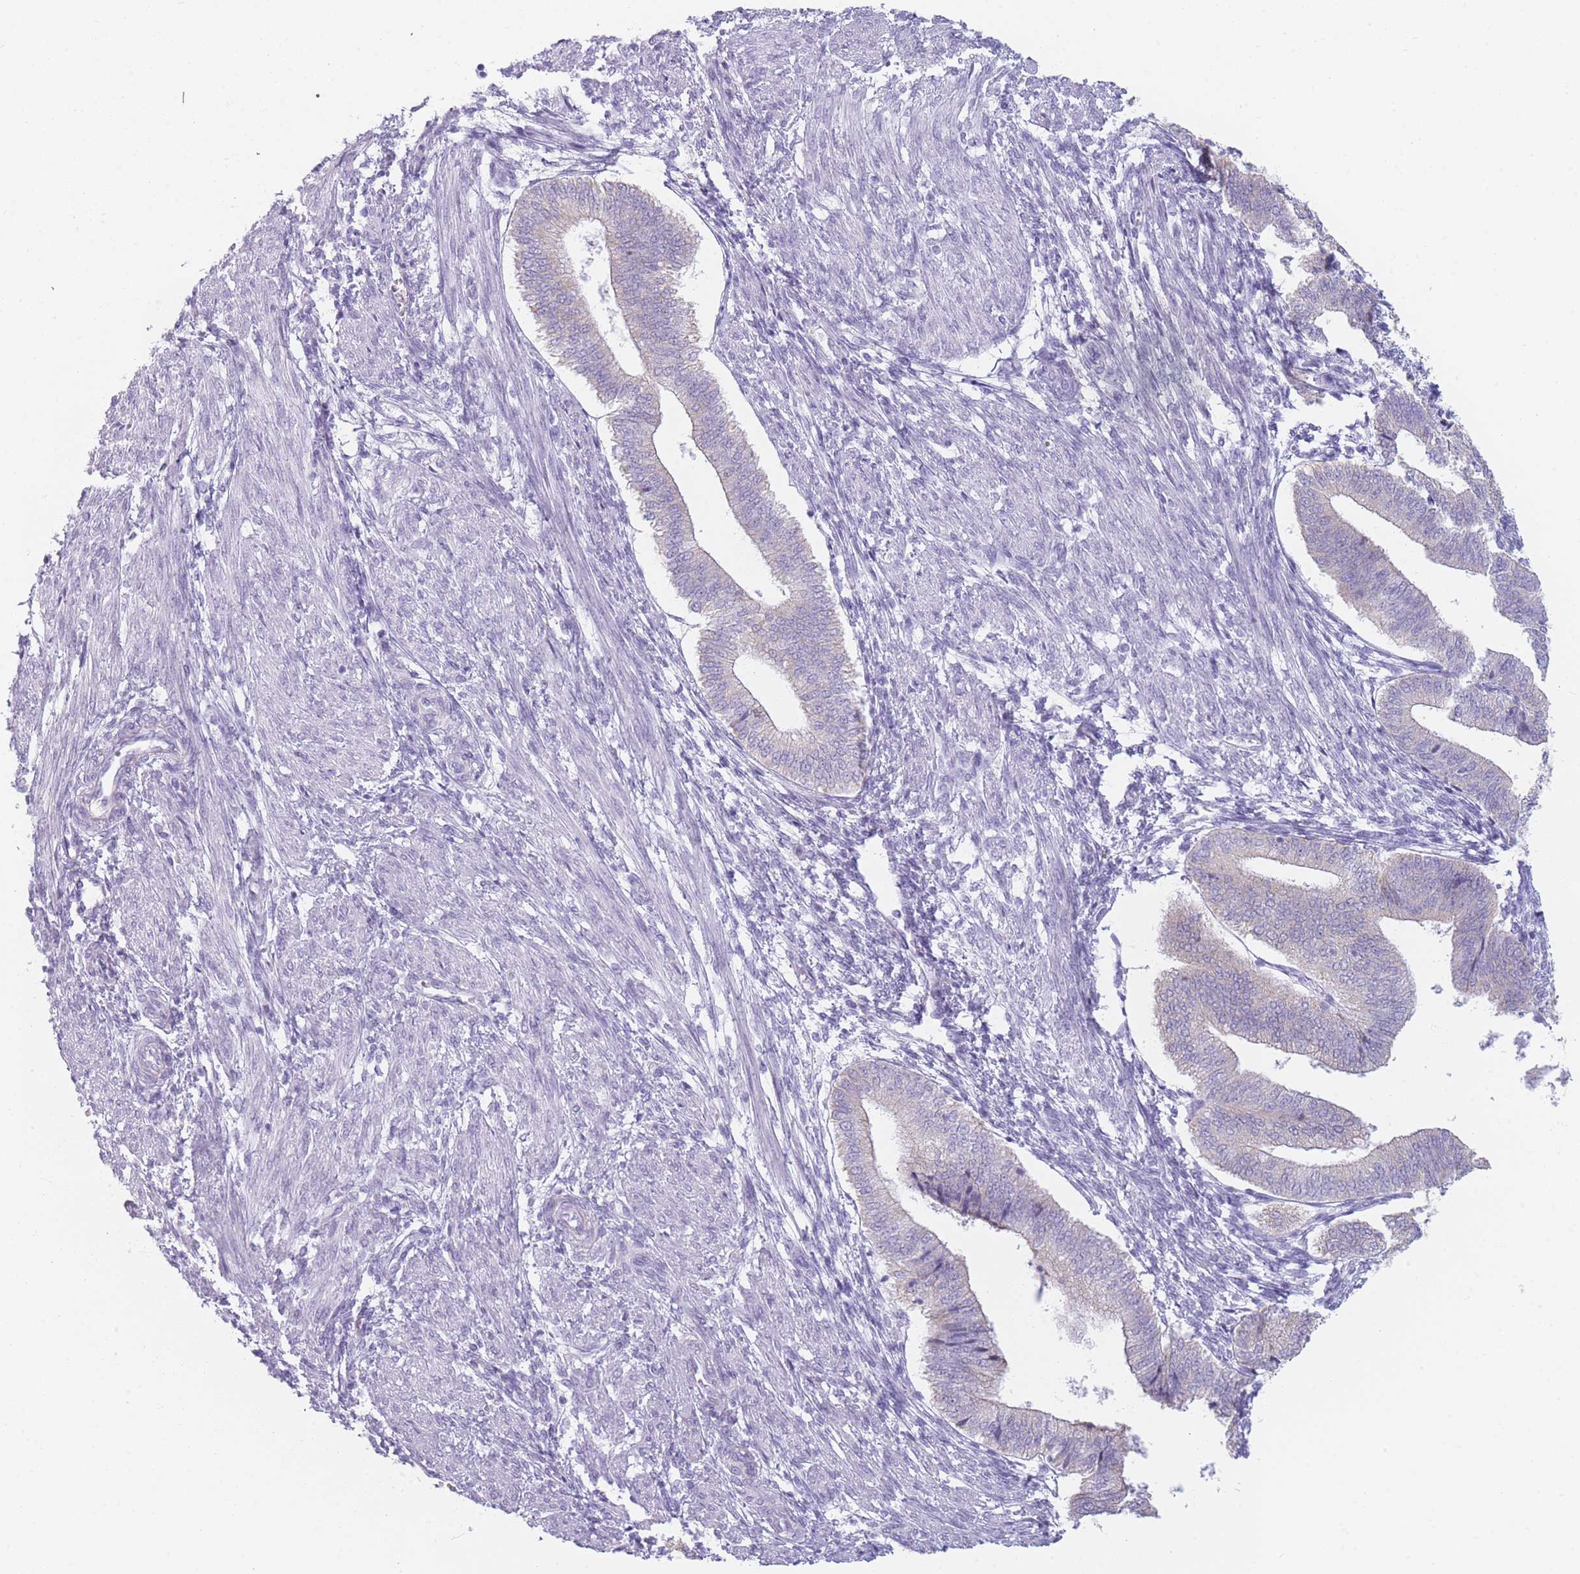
{"staining": {"intensity": "negative", "quantity": "none", "location": "none"}, "tissue": "endometrium", "cell_type": "Cells in endometrial stroma", "image_type": "normal", "snomed": [{"axis": "morphology", "description": "Normal tissue, NOS"}, {"axis": "topography", "description": "Endometrium"}], "caption": "An immunohistochemistry (IHC) micrograph of normal endometrium is shown. There is no staining in cells in endometrial stroma of endometrium.", "gene": "GPR12", "patient": {"sex": "female", "age": 34}}